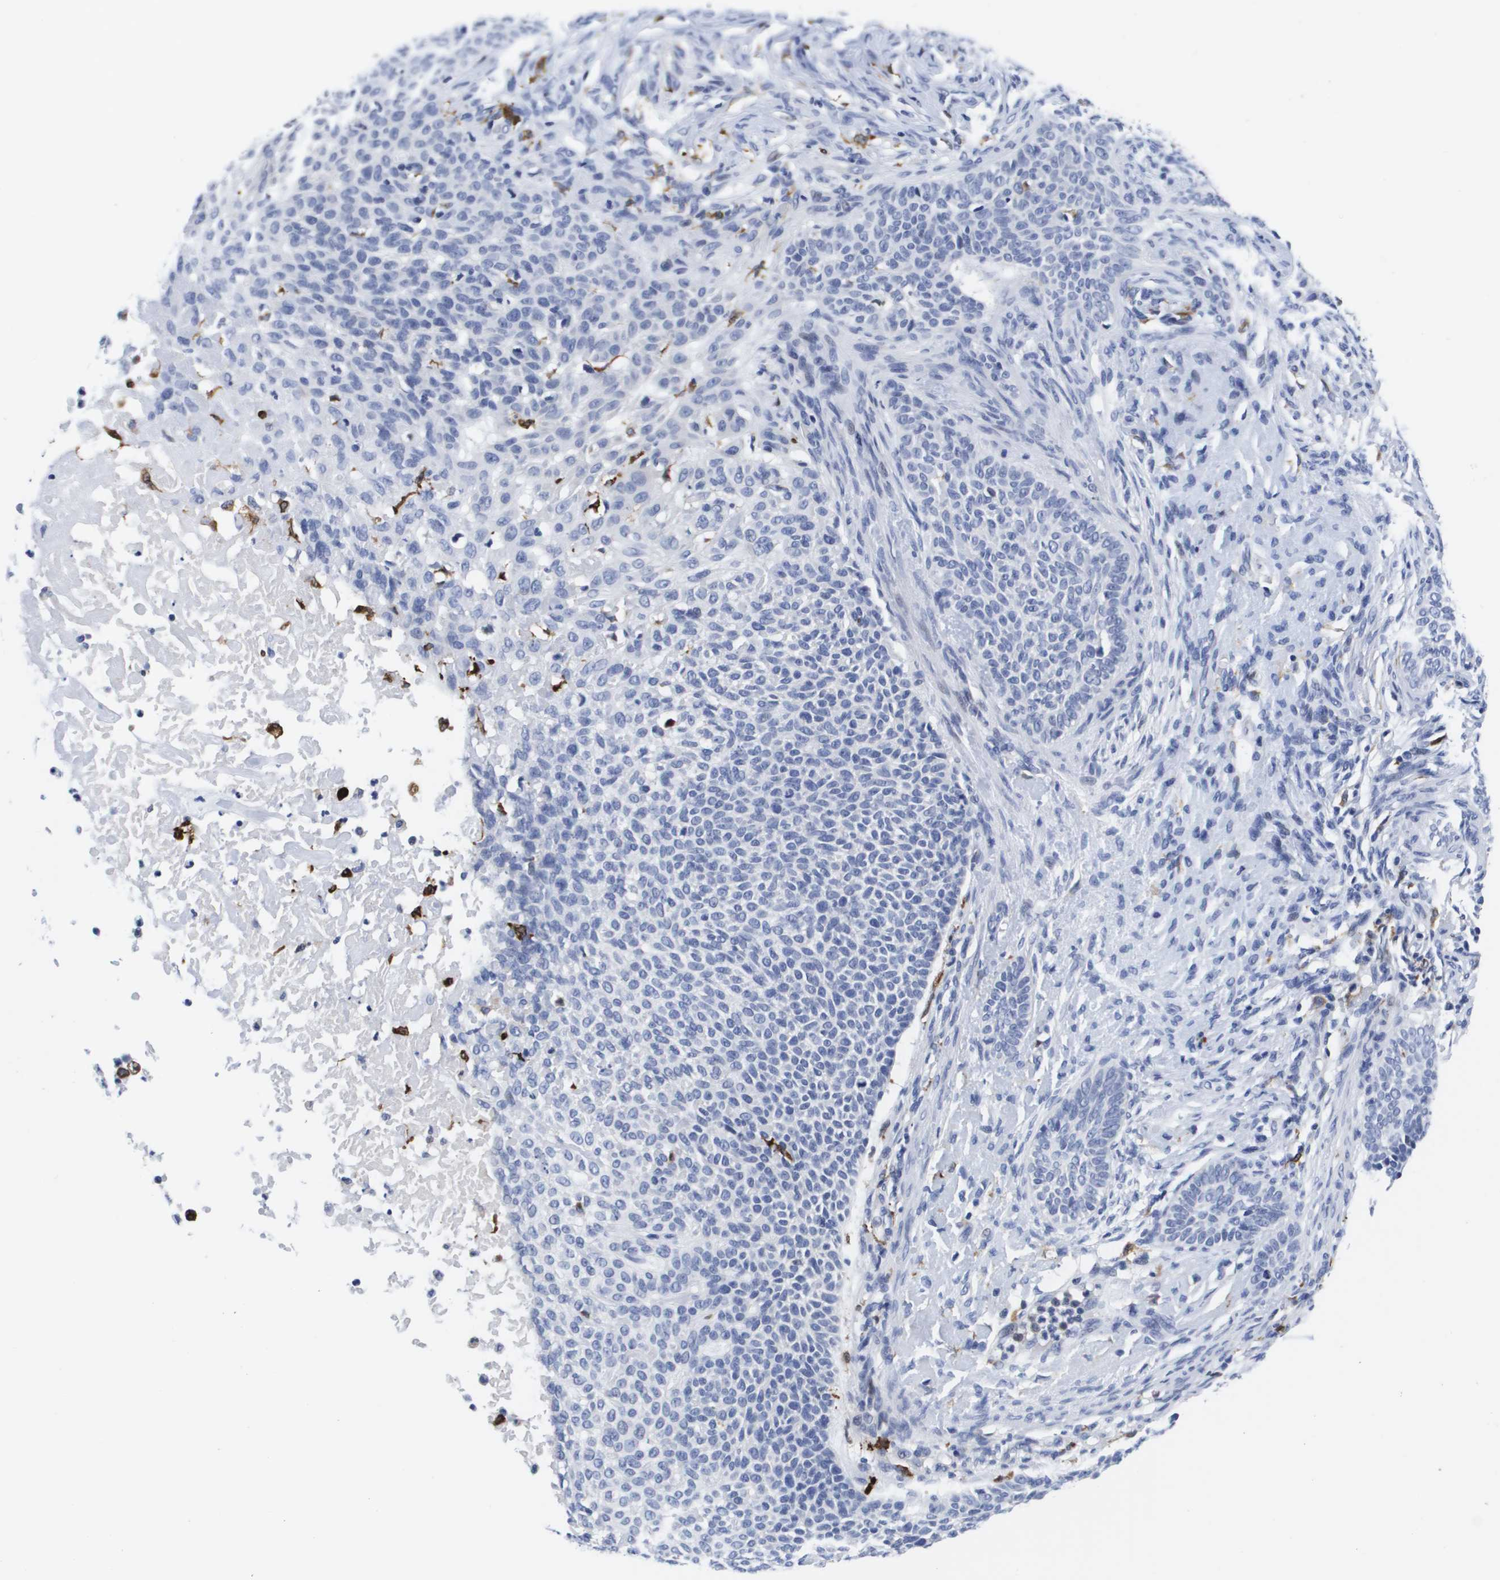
{"staining": {"intensity": "negative", "quantity": "none", "location": "none"}, "tissue": "skin cancer", "cell_type": "Tumor cells", "image_type": "cancer", "snomed": [{"axis": "morphology", "description": "Normal tissue, NOS"}, {"axis": "morphology", "description": "Basal cell carcinoma"}, {"axis": "topography", "description": "Skin"}], "caption": "Human skin basal cell carcinoma stained for a protein using IHC exhibits no positivity in tumor cells.", "gene": "HMOX1", "patient": {"sex": "male", "age": 87}}